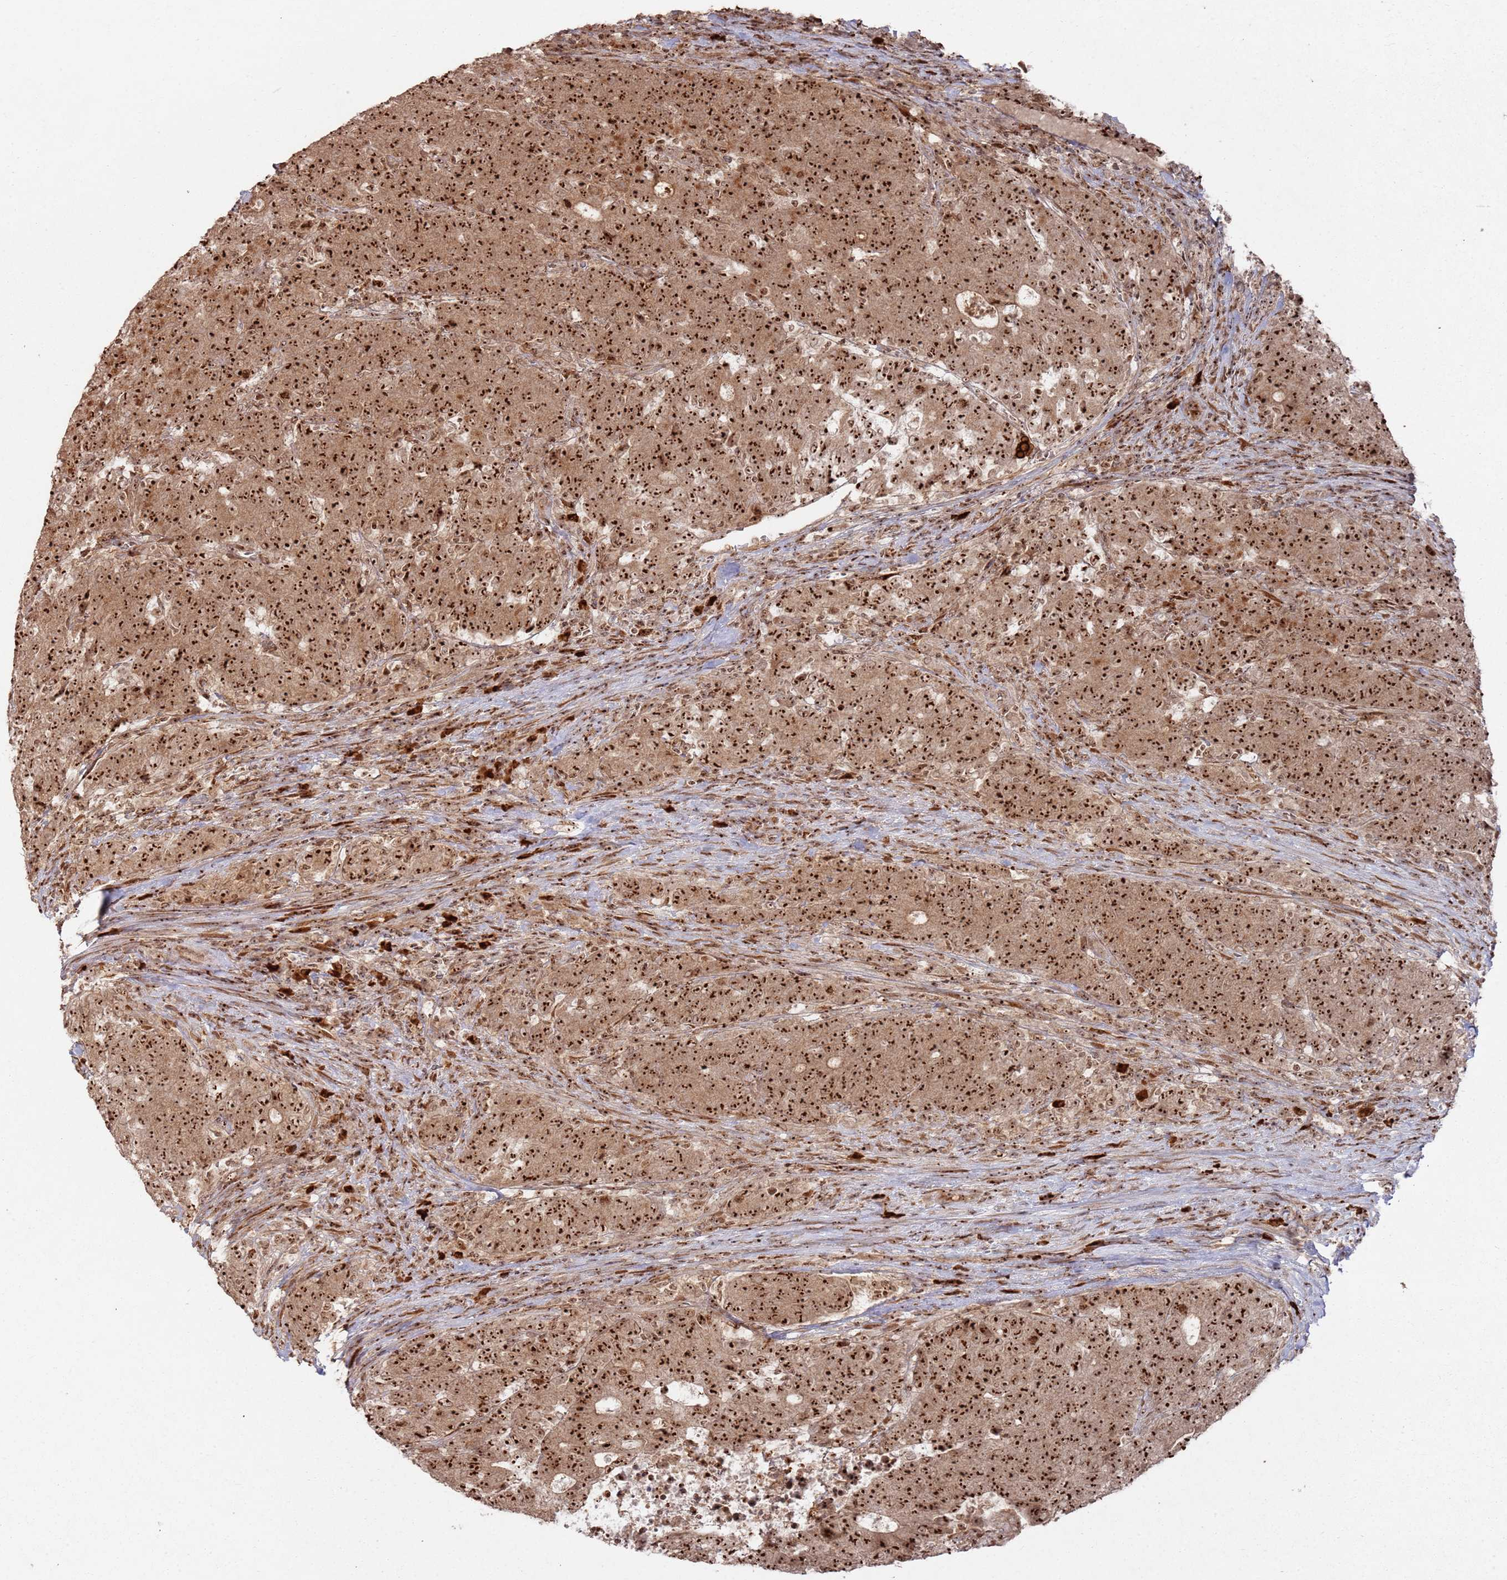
{"staining": {"intensity": "strong", "quantity": ">75%", "location": "cytoplasmic/membranous,nuclear"}, "tissue": "colorectal cancer", "cell_type": "Tumor cells", "image_type": "cancer", "snomed": [{"axis": "morphology", "description": "Adenocarcinoma, NOS"}, {"axis": "topography", "description": "Colon"}], "caption": "This image reveals IHC staining of human colorectal adenocarcinoma, with high strong cytoplasmic/membranous and nuclear expression in approximately >75% of tumor cells.", "gene": "UTP11", "patient": {"sex": "female", "age": 75}}